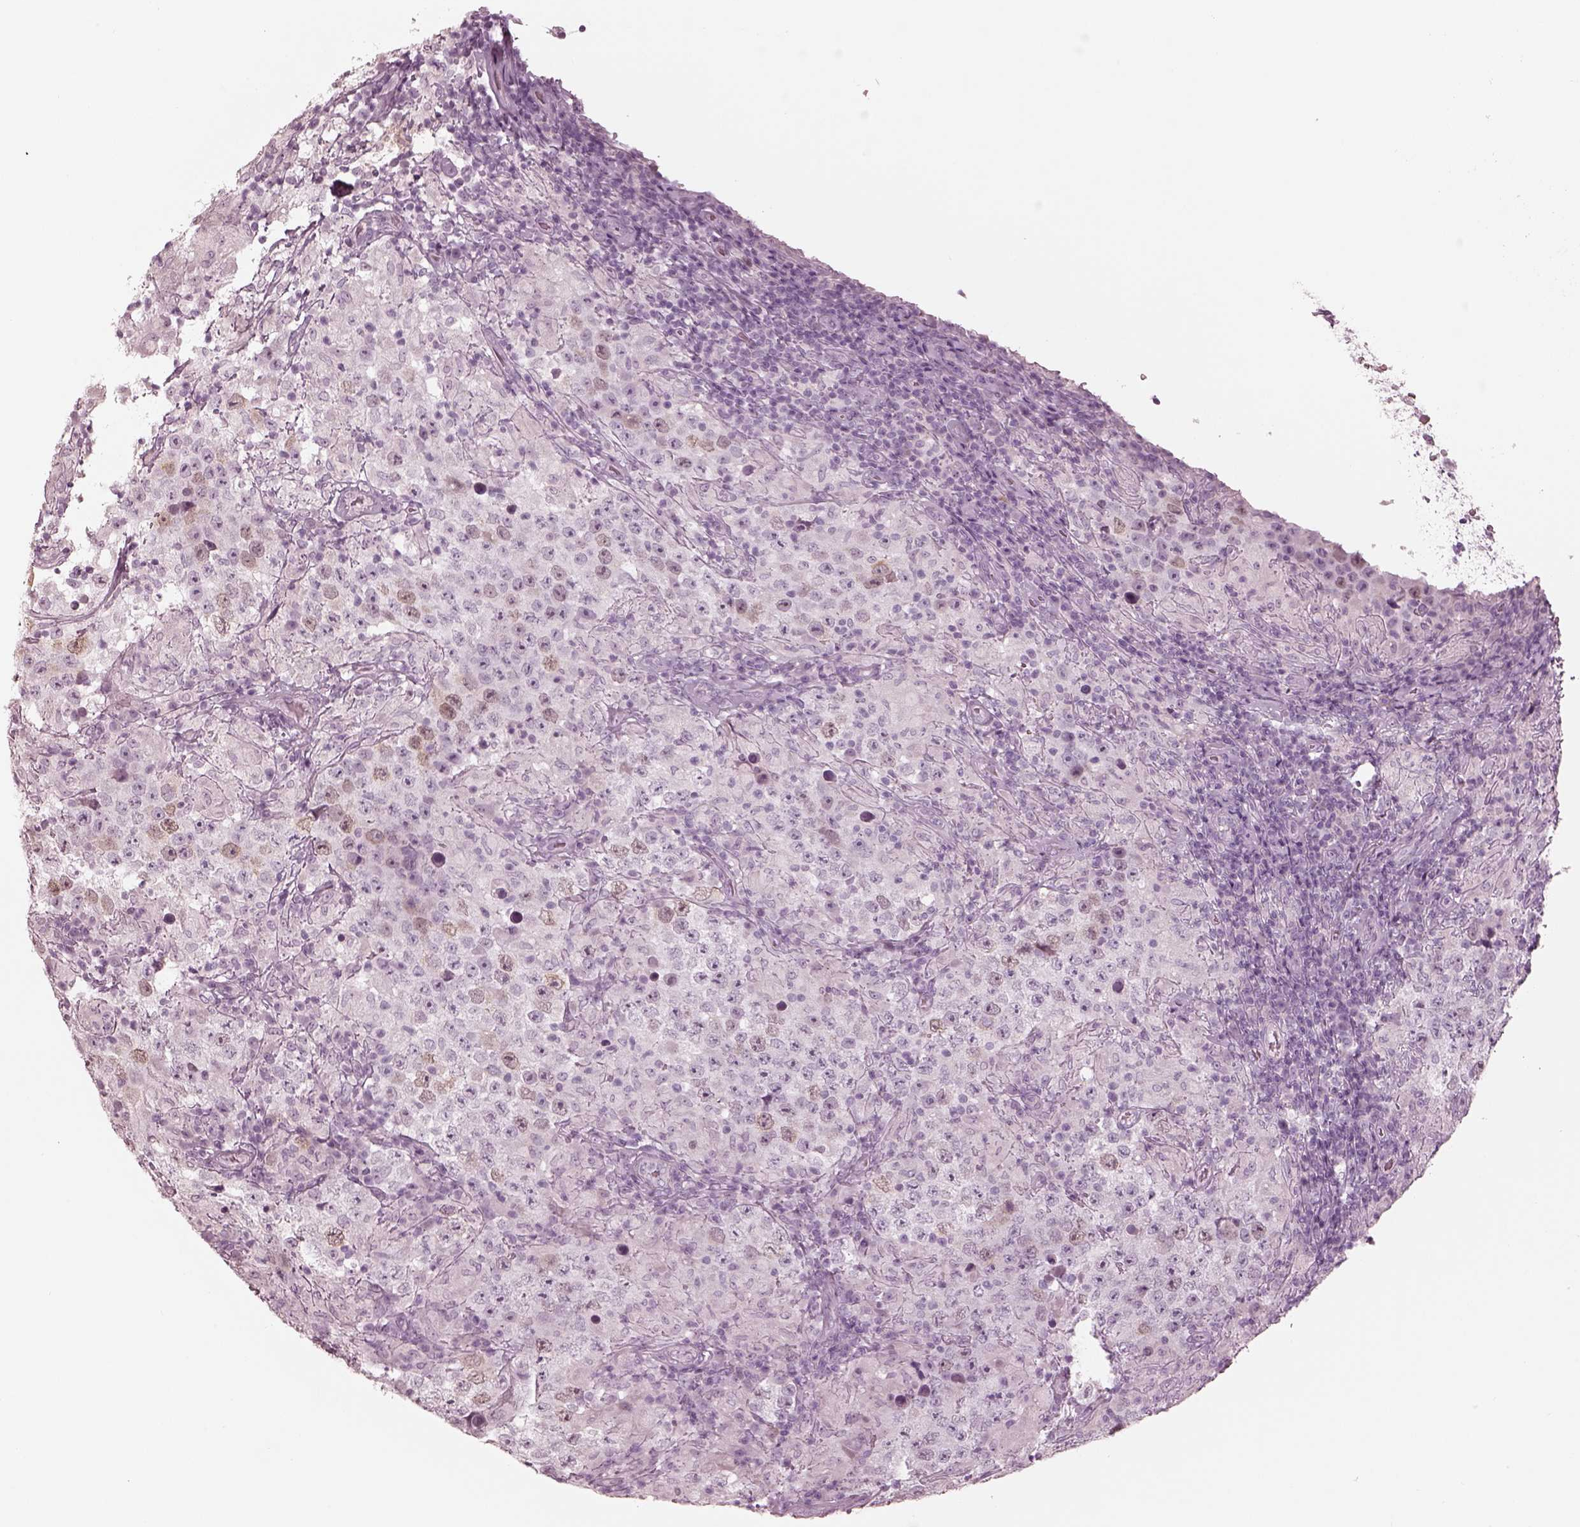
{"staining": {"intensity": "negative", "quantity": "none", "location": "none"}, "tissue": "testis cancer", "cell_type": "Tumor cells", "image_type": "cancer", "snomed": [{"axis": "morphology", "description": "Seminoma, NOS"}, {"axis": "morphology", "description": "Carcinoma, Embryonal, NOS"}, {"axis": "topography", "description": "Testis"}], "caption": "Tumor cells are negative for protein expression in human embryonal carcinoma (testis).", "gene": "KRTAP24-1", "patient": {"sex": "male", "age": 41}}